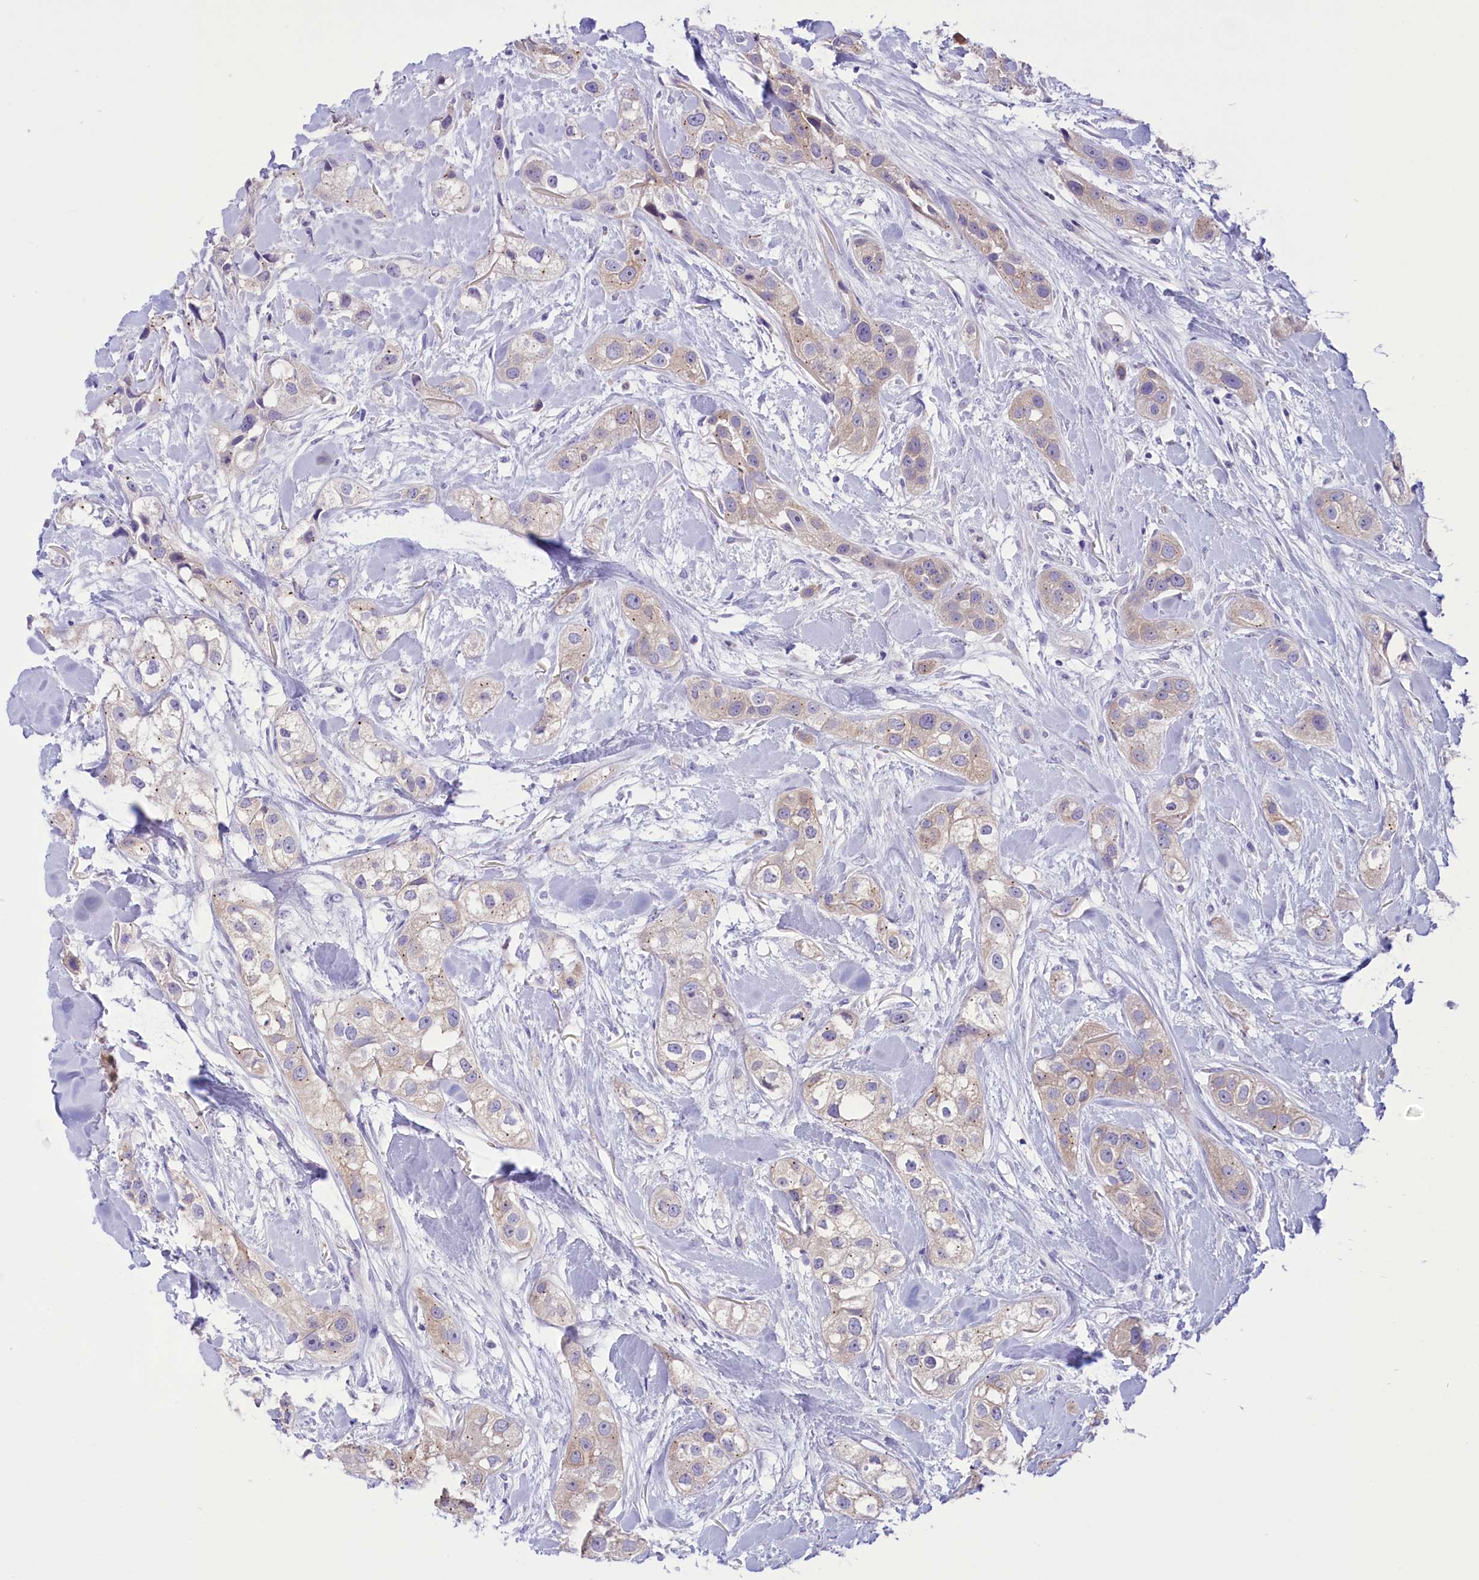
{"staining": {"intensity": "weak", "quantity": "<25%", "location": "cytoplasmic/membranous"}, "tissue": "head and neck cancer", "cell_type": "Tumor cells", "image_type": "cancer", "snomed": [{"axis": "morphology", "description": "Normal tissue, NOS"}, {"axis": "morphology", "description": "Squamous cell carcinoma, NOS"}, {"axis": "topography", "description": "Skeletal muscle"}, {"axis": "topography", "description": "Head-Neck"}], "caption": "This is a histopathology image of immunohistochemistry staining of head and neck squamous cell carcinoma, which shows no positivity in tumor cells.", "gene": "DCAF16", "patient": {"sex": "male", "age": 51}}